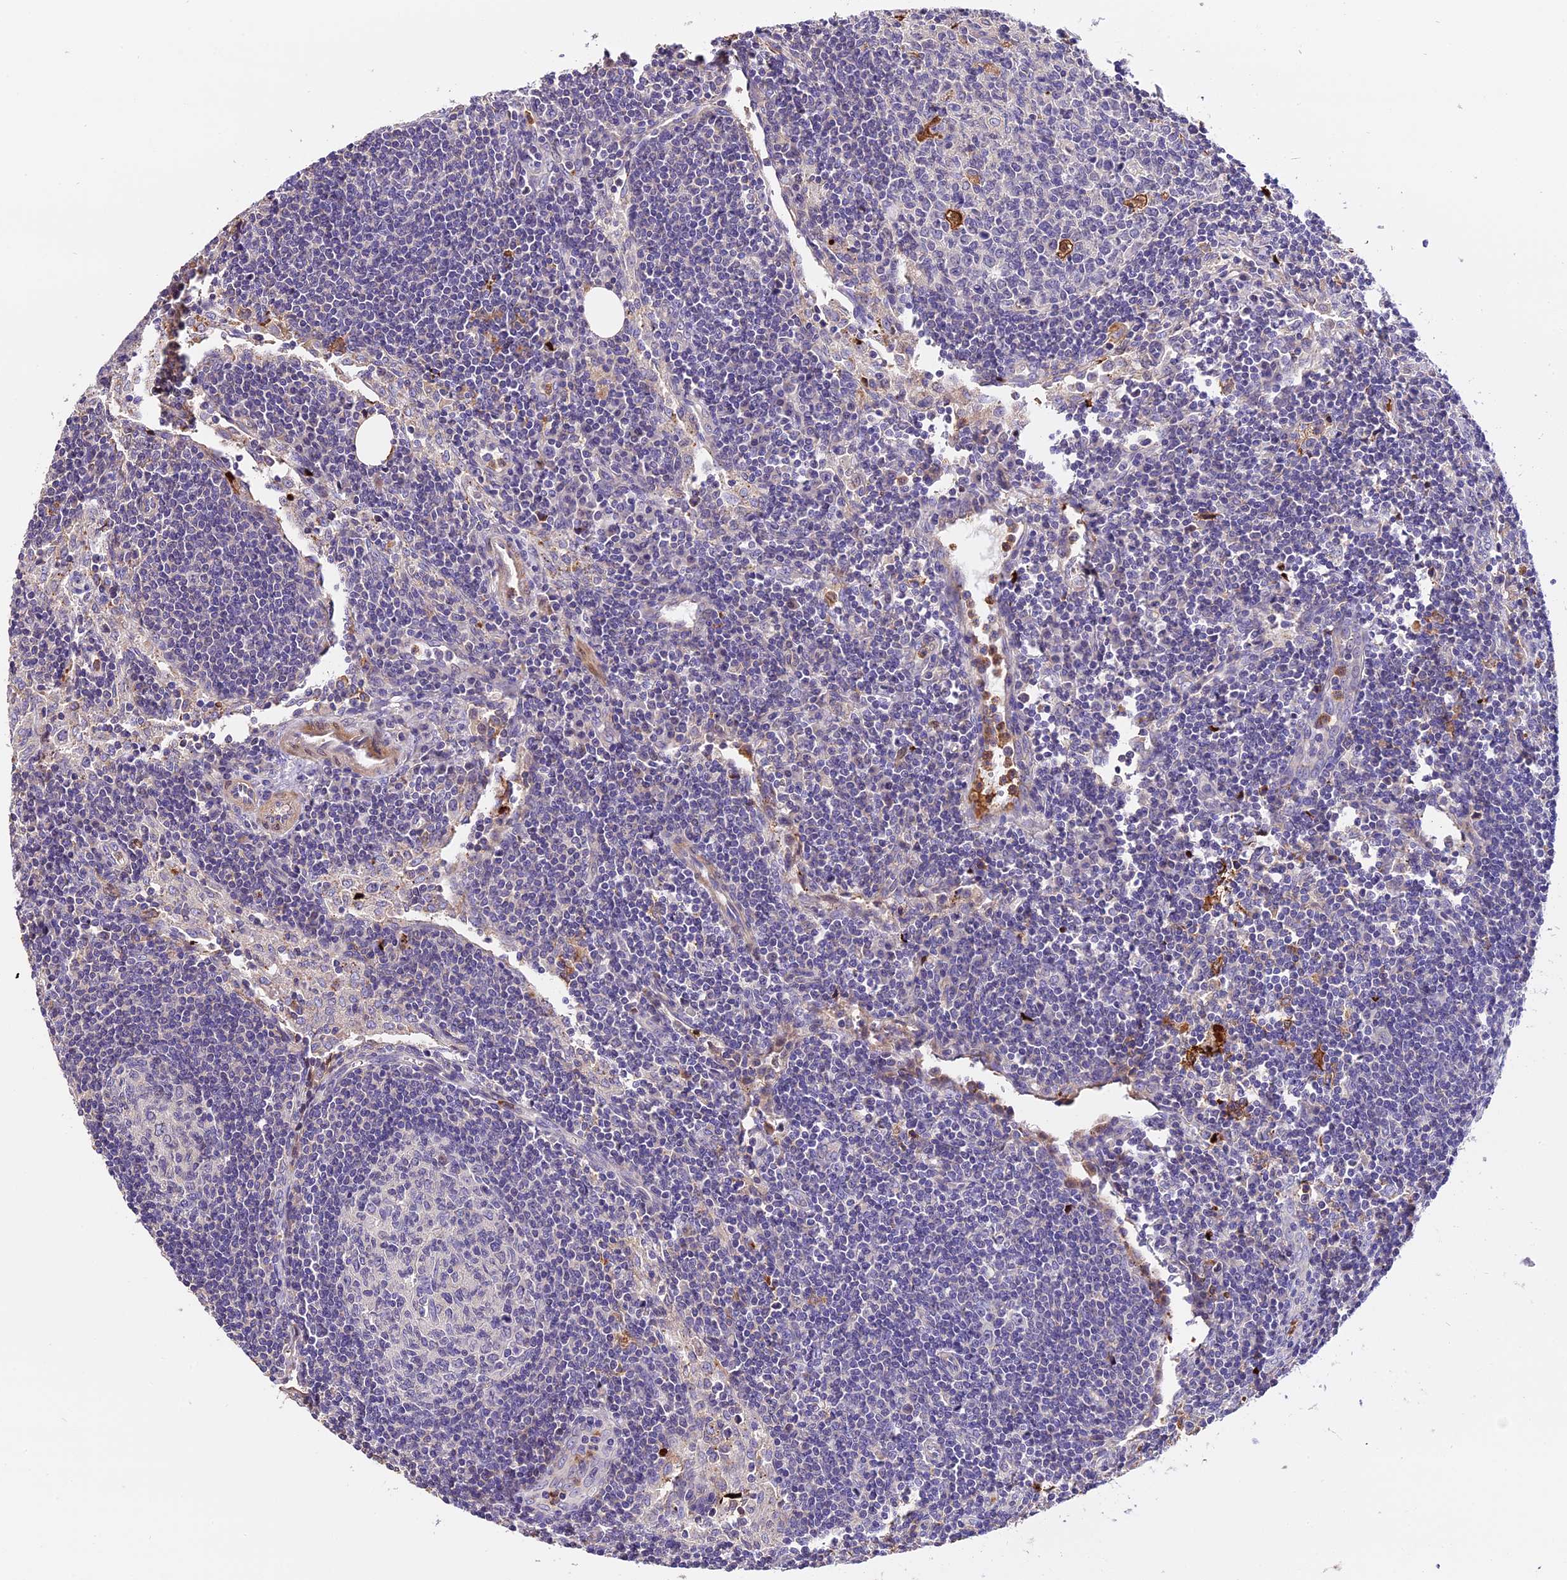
{"staining": {"intensity": "negative", "quantity": "none", "location": "none"}, "tissue": "lymph node", "cell_type": "Germinal center cells", "image_type": "normal", "snomed": [{"axis": "morphology", "description": "Normal tissue, NOS"}, {"axis": "topography", "description": "Lymph node"}], "caption": "This is an IHC photomicrograph of benign human lymph node. There is no staining in germinal center cells.", "gene": "MAP3K7CL", "patient": {"sex": "female", "age": 73}}